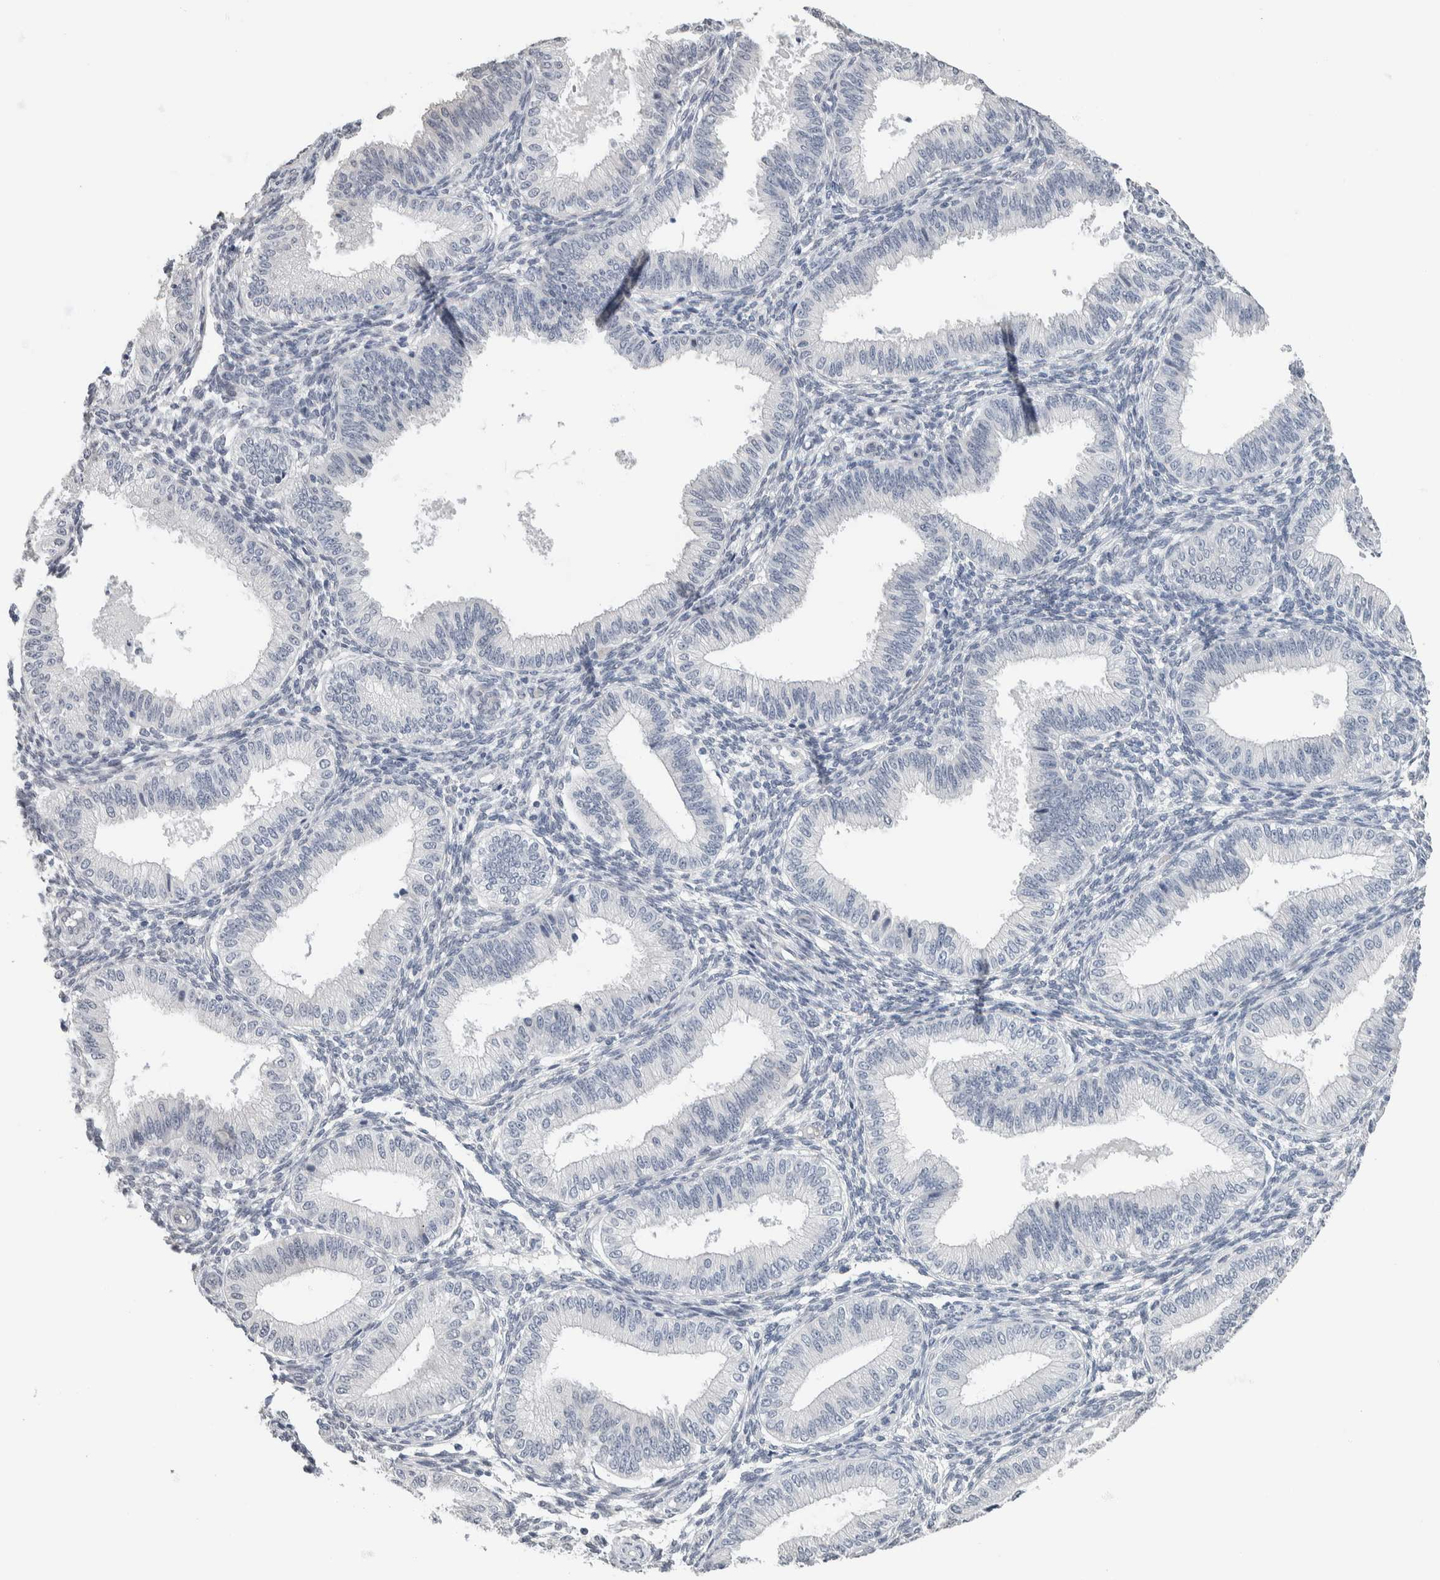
{"staining": {"intensity": "negative", "quantity": "none", "location": "none"}, "tissue": "endometrium", "cell_type": "Cells in endometrial stroma", "image_type": "normal", "snomed": [{"axis": "morphology", "description": "Normal tissue, NOS"}, {"axis": "topography", "description": "Endometrium"}], "caption": "A micrograph of endometrium stained for a protein exhibits no brown staining in cells in endometrial stroma. (DAB IHC with hematoxylin counter stain).", "gene": "NEFM", "patient": {"sex": "female", "age": 39}}